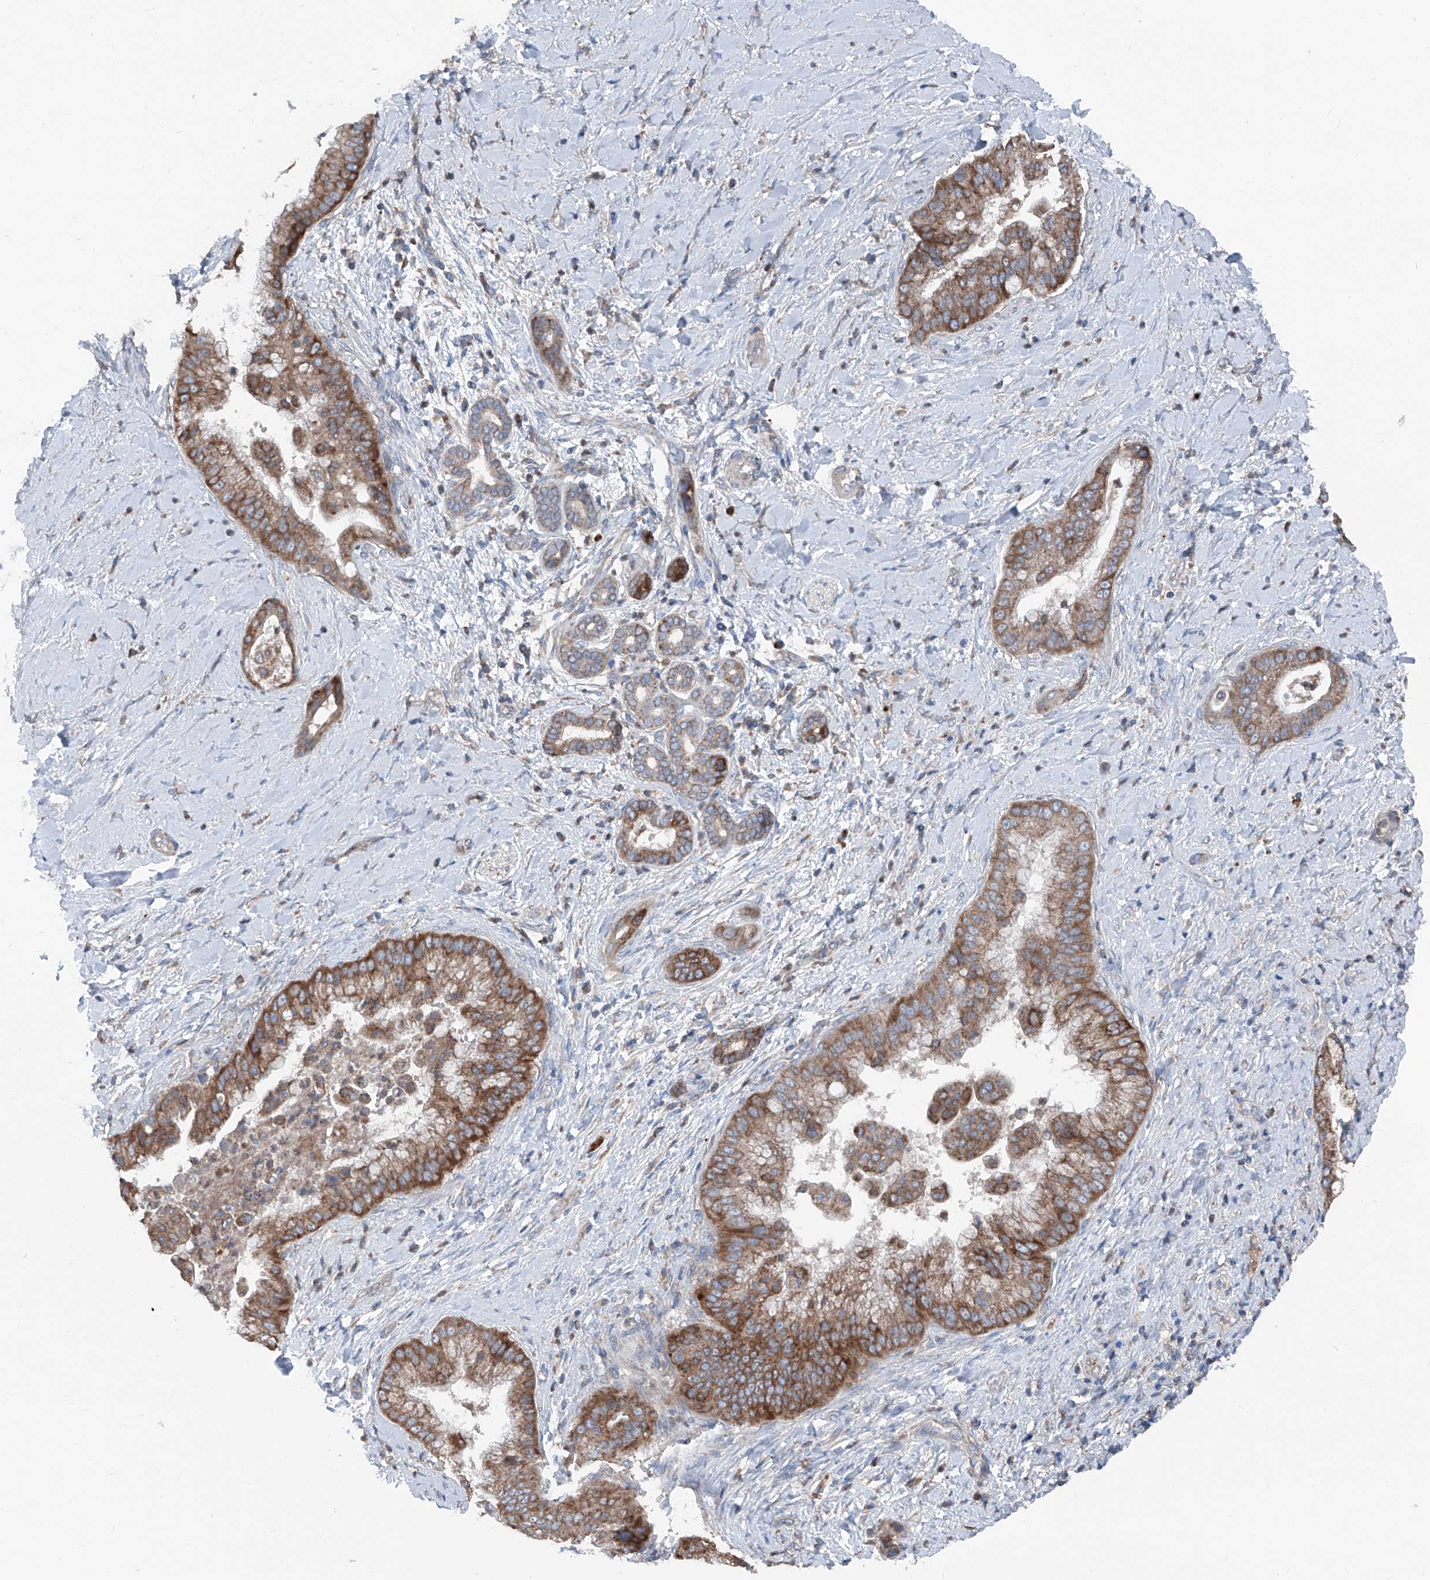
{"staining": {"intensity": "strong", "quantity": ">75%", "location": "cytoplasmic/membranous"}, "tissue": "liver cancer", "cell_type": "Tumor cells", "image_type": "cancer", "snomed": [{"axis": "morphology", "description": "Cholangiocarcinoma"}, {"axis": "topography", "description": "Liver"}], "caption": "Tumor cells exhibit strong cytoplasmic/membranous staining in approximately >75% of cells in liver cancer. (brown staining indicates protein expression, while blue staining denotes nuclei).", "gene": "GPAT3", "patient": {"sex": "female", "age": 54}}